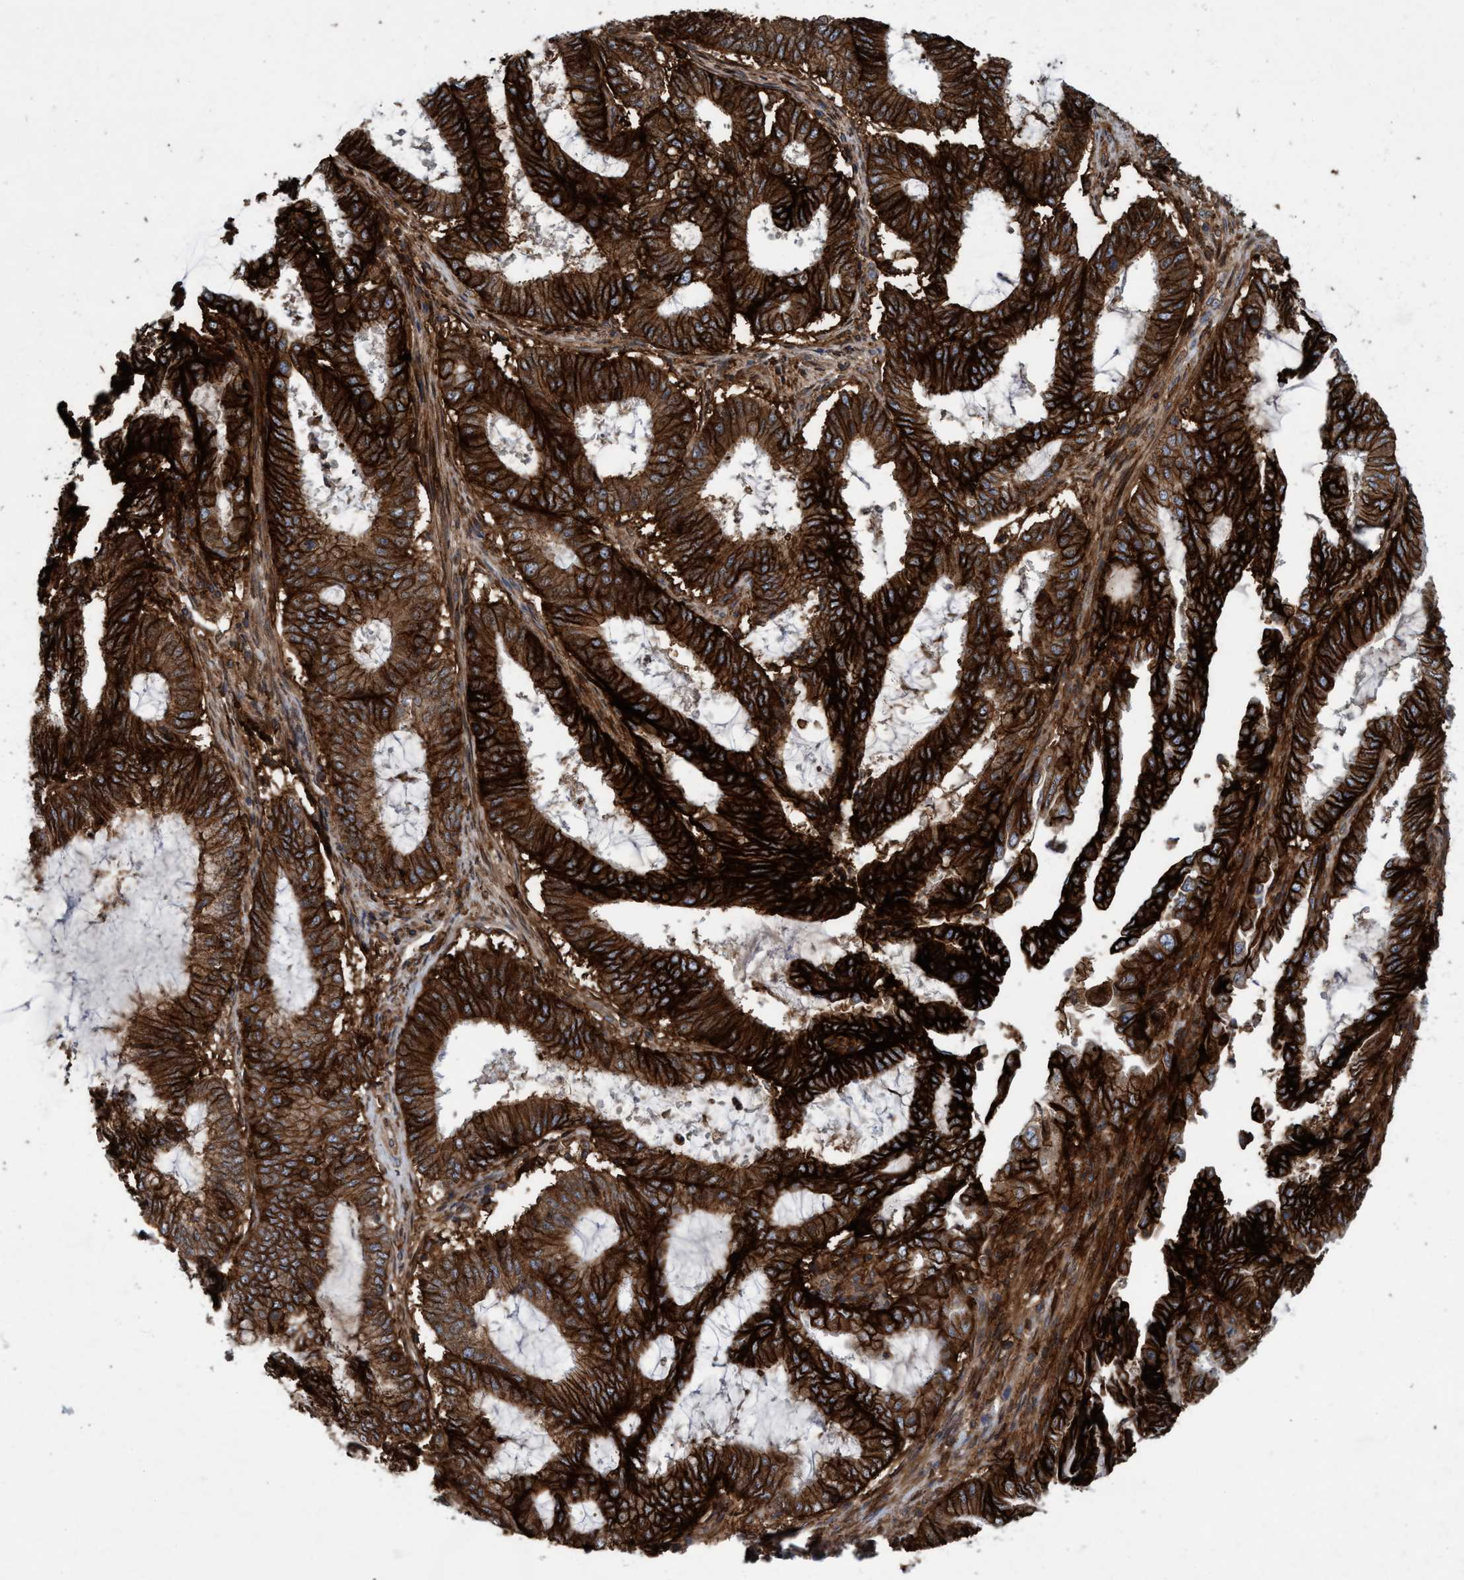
{"staining": {"intensity": "strong", "quantity": ">75%", "location": "cytoplasmic/membranous"}, "tissue": "endometrial cancer", "cell_type": "Tumor cells", "image_type": "cancer", "snomed": [{"axis": "morphology", "description": "Adenocarcinoma, NOS"}, {"axis": "topography", "description": "Endometrium"}], "caption": "The histopathology image shows a brown stain indicating the presence of a protein in the cytoplasmic/membranous of tumor cells in endometrial cancer (adenocarcinoma).", "gene": "SLC16A3", "patient": {"sex": "female", "age": 51}}